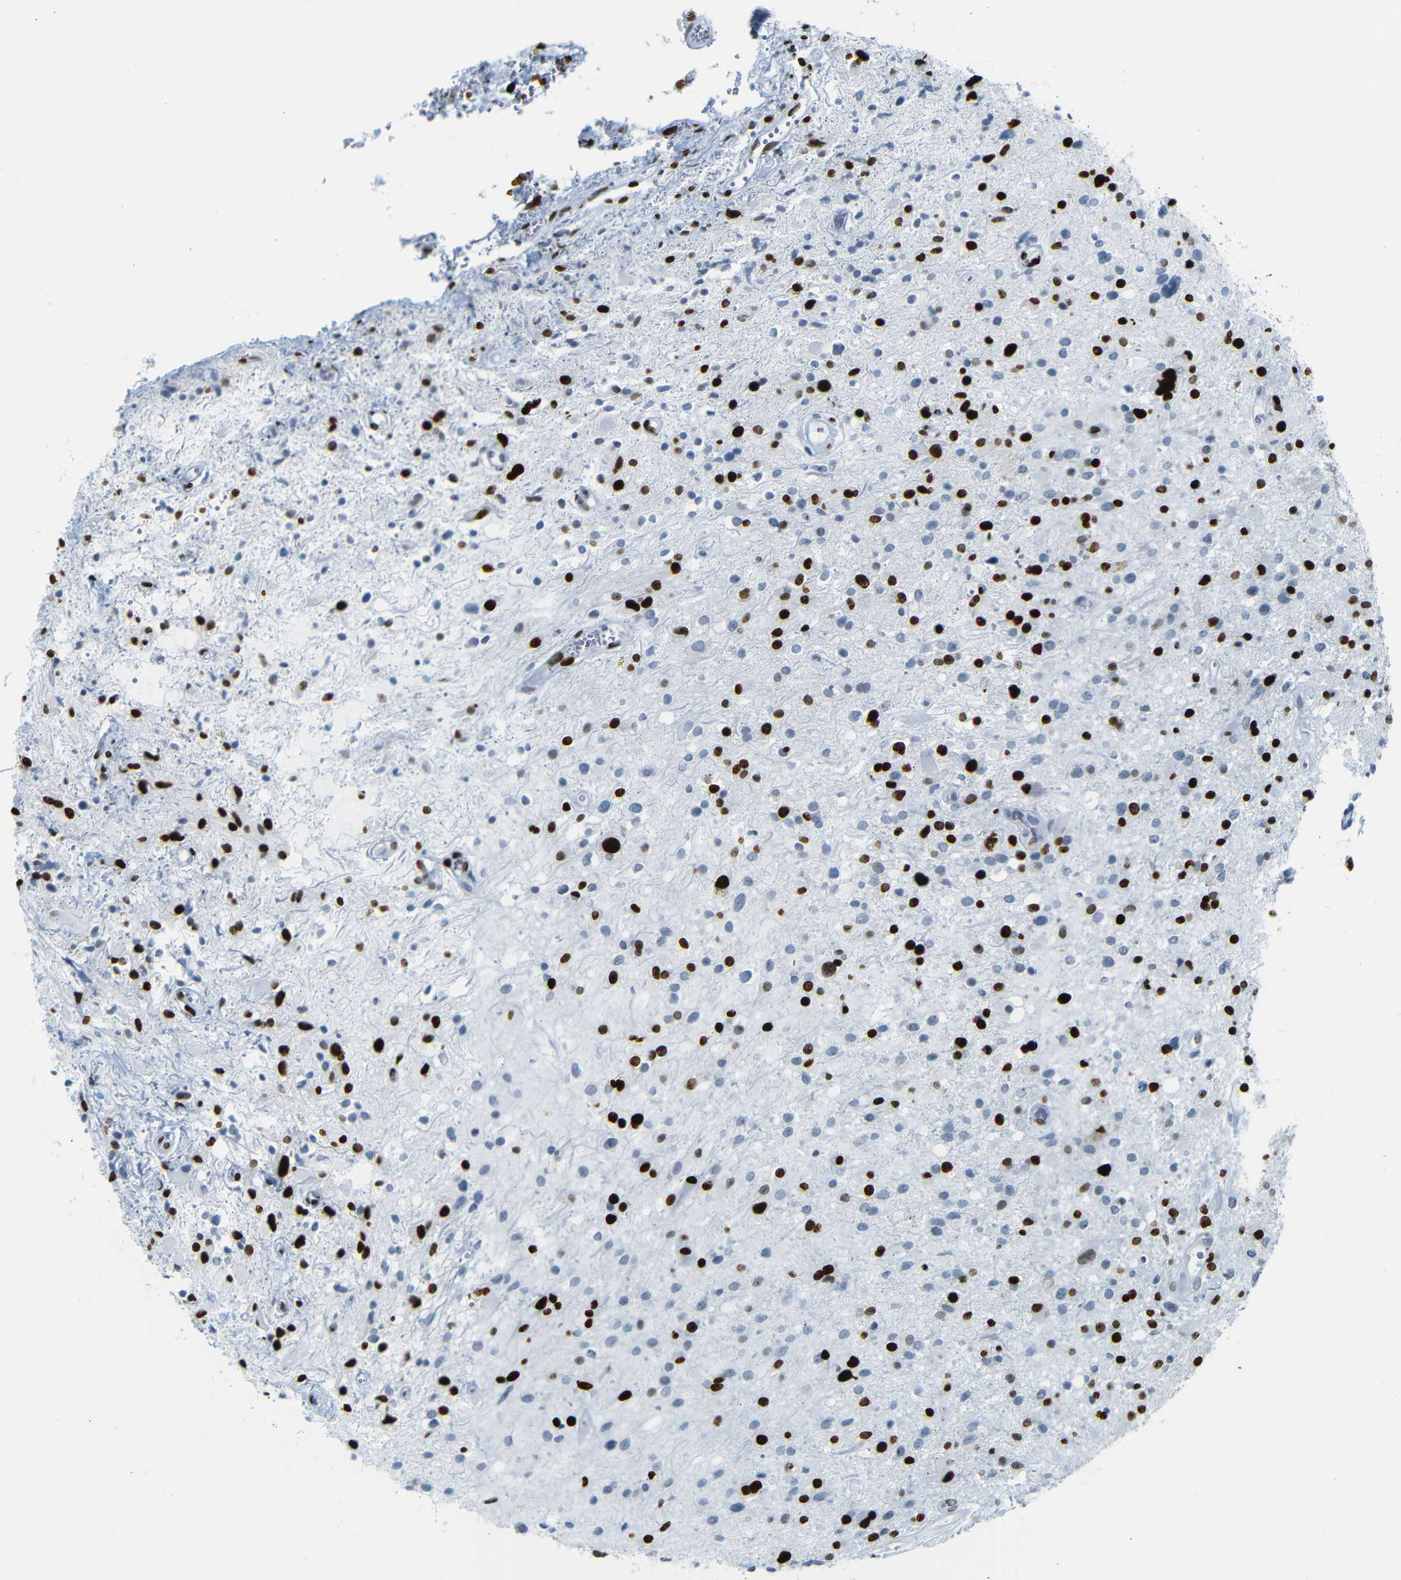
{"staining": {"intensity": "strong", "quantity": ">75%", "location": "nuclear"}, "tissue": "glioma", "cell_type": "Tumor cells", "image_type": "cancer", "snomed": [{"axis": "morphology", "description": "Glioma, malignant, High grade"}, {"axis": "topography", "description": "Brain"}], "caption": "DAB (3,3'-diaminobenzidine) immunohistochemical staining of human glioma shows strong nuclear protein expression in about >75% of tumor cells.", "gene": "NPIPB15", "patient": {"sex": "male", "age": 33}}